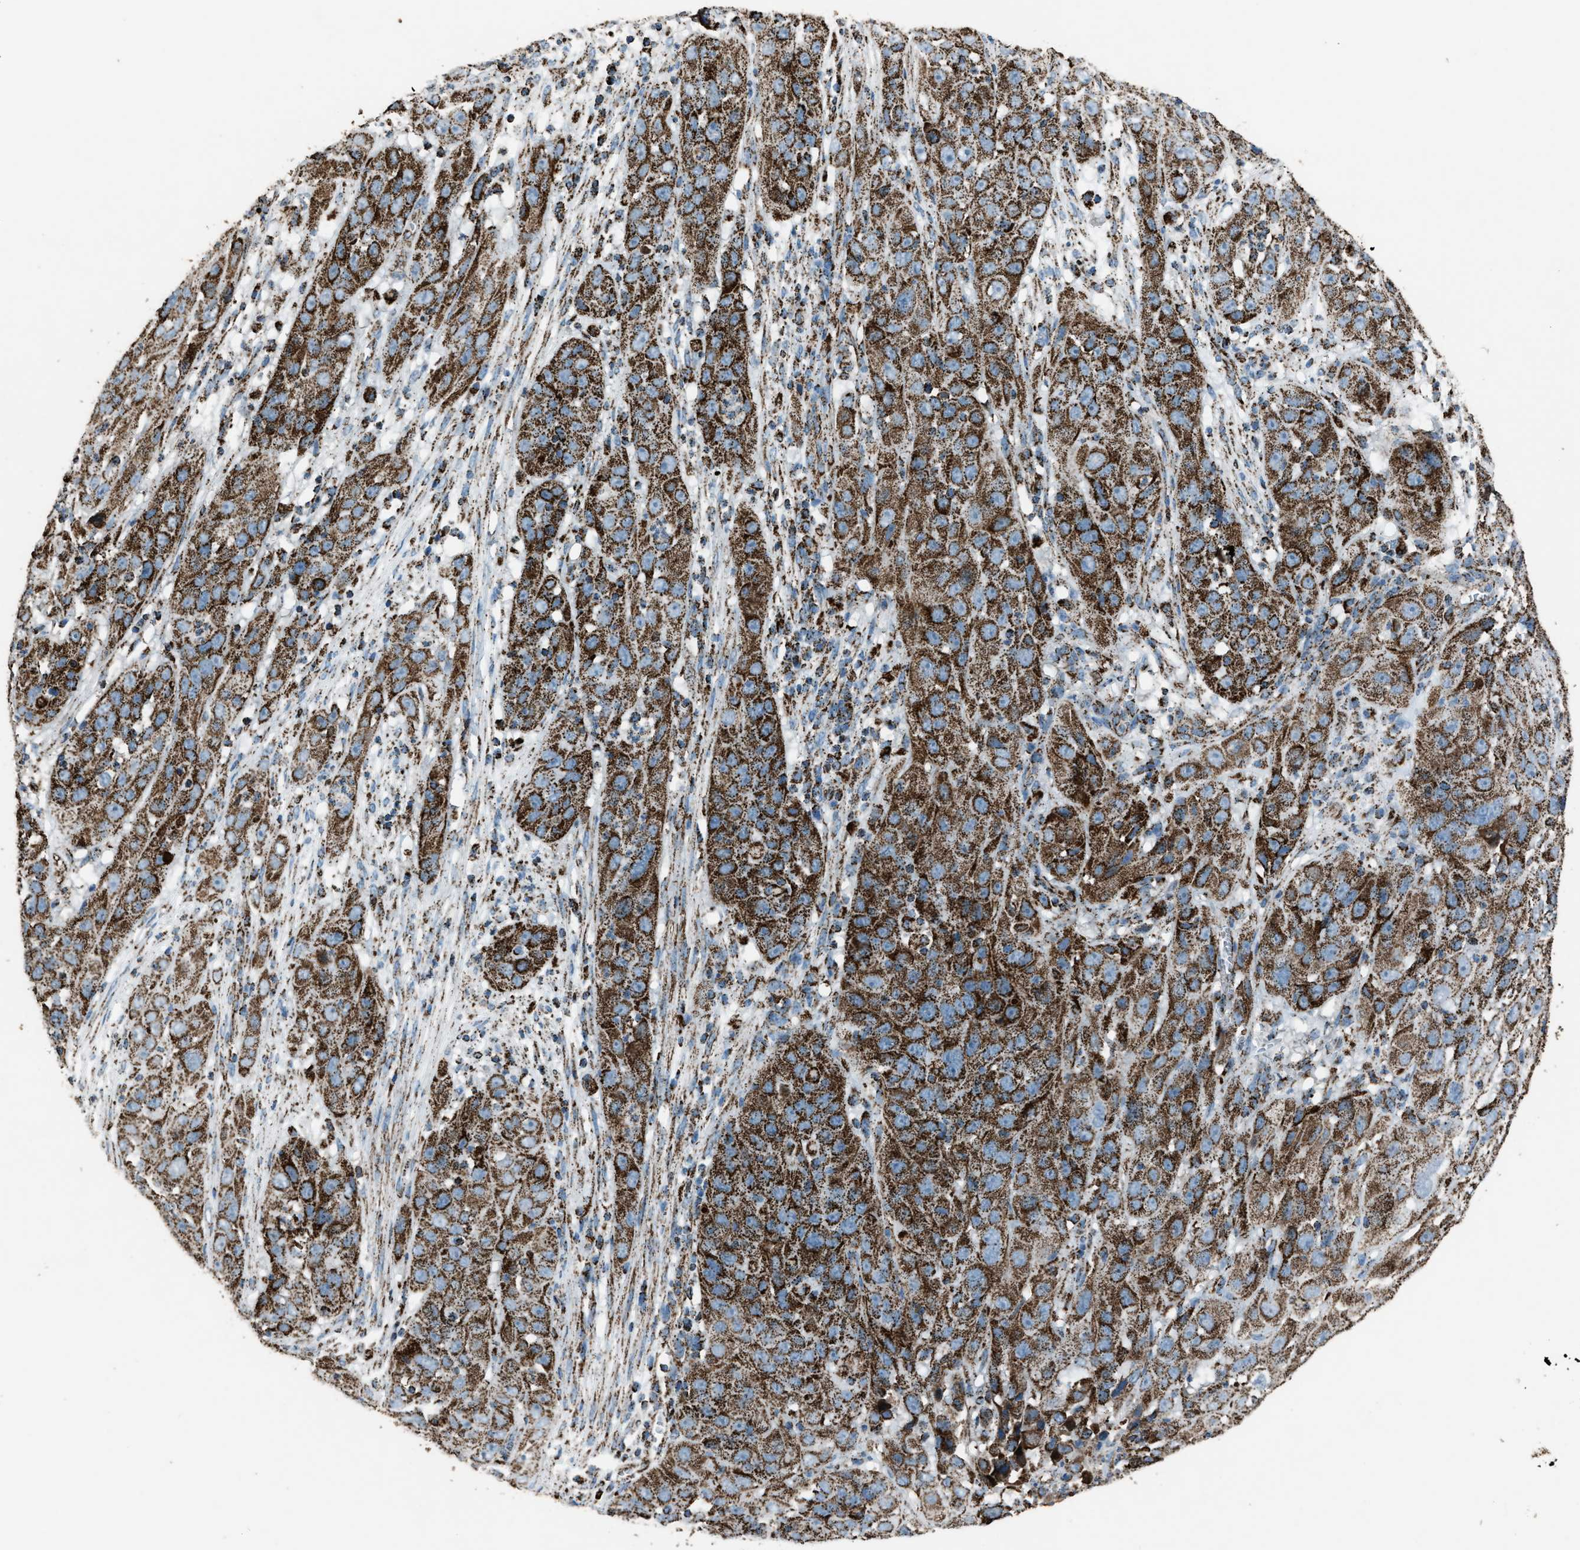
{"staining": {"intensity": "strong", "quantity": ">75%", "location": "cytoplasmic/membranous"}, "tissue": "cervical cancer", "cell_type": "Tumor cells", "image_type": "cancer", "snomed": [{"axis": "morphology", "description": "Squamous cell carcinoma, NOS"}, {"axis": "topography", "description": "Cervix"}], "caption": "Protein expression analysis of human squamous cell carcinoma (cervical) reveals strong cytoplasmic/membranous staining in about >75% of tumor cells.", "gene": "MDH2", "patient": {"sex": "female", "age": 32}}